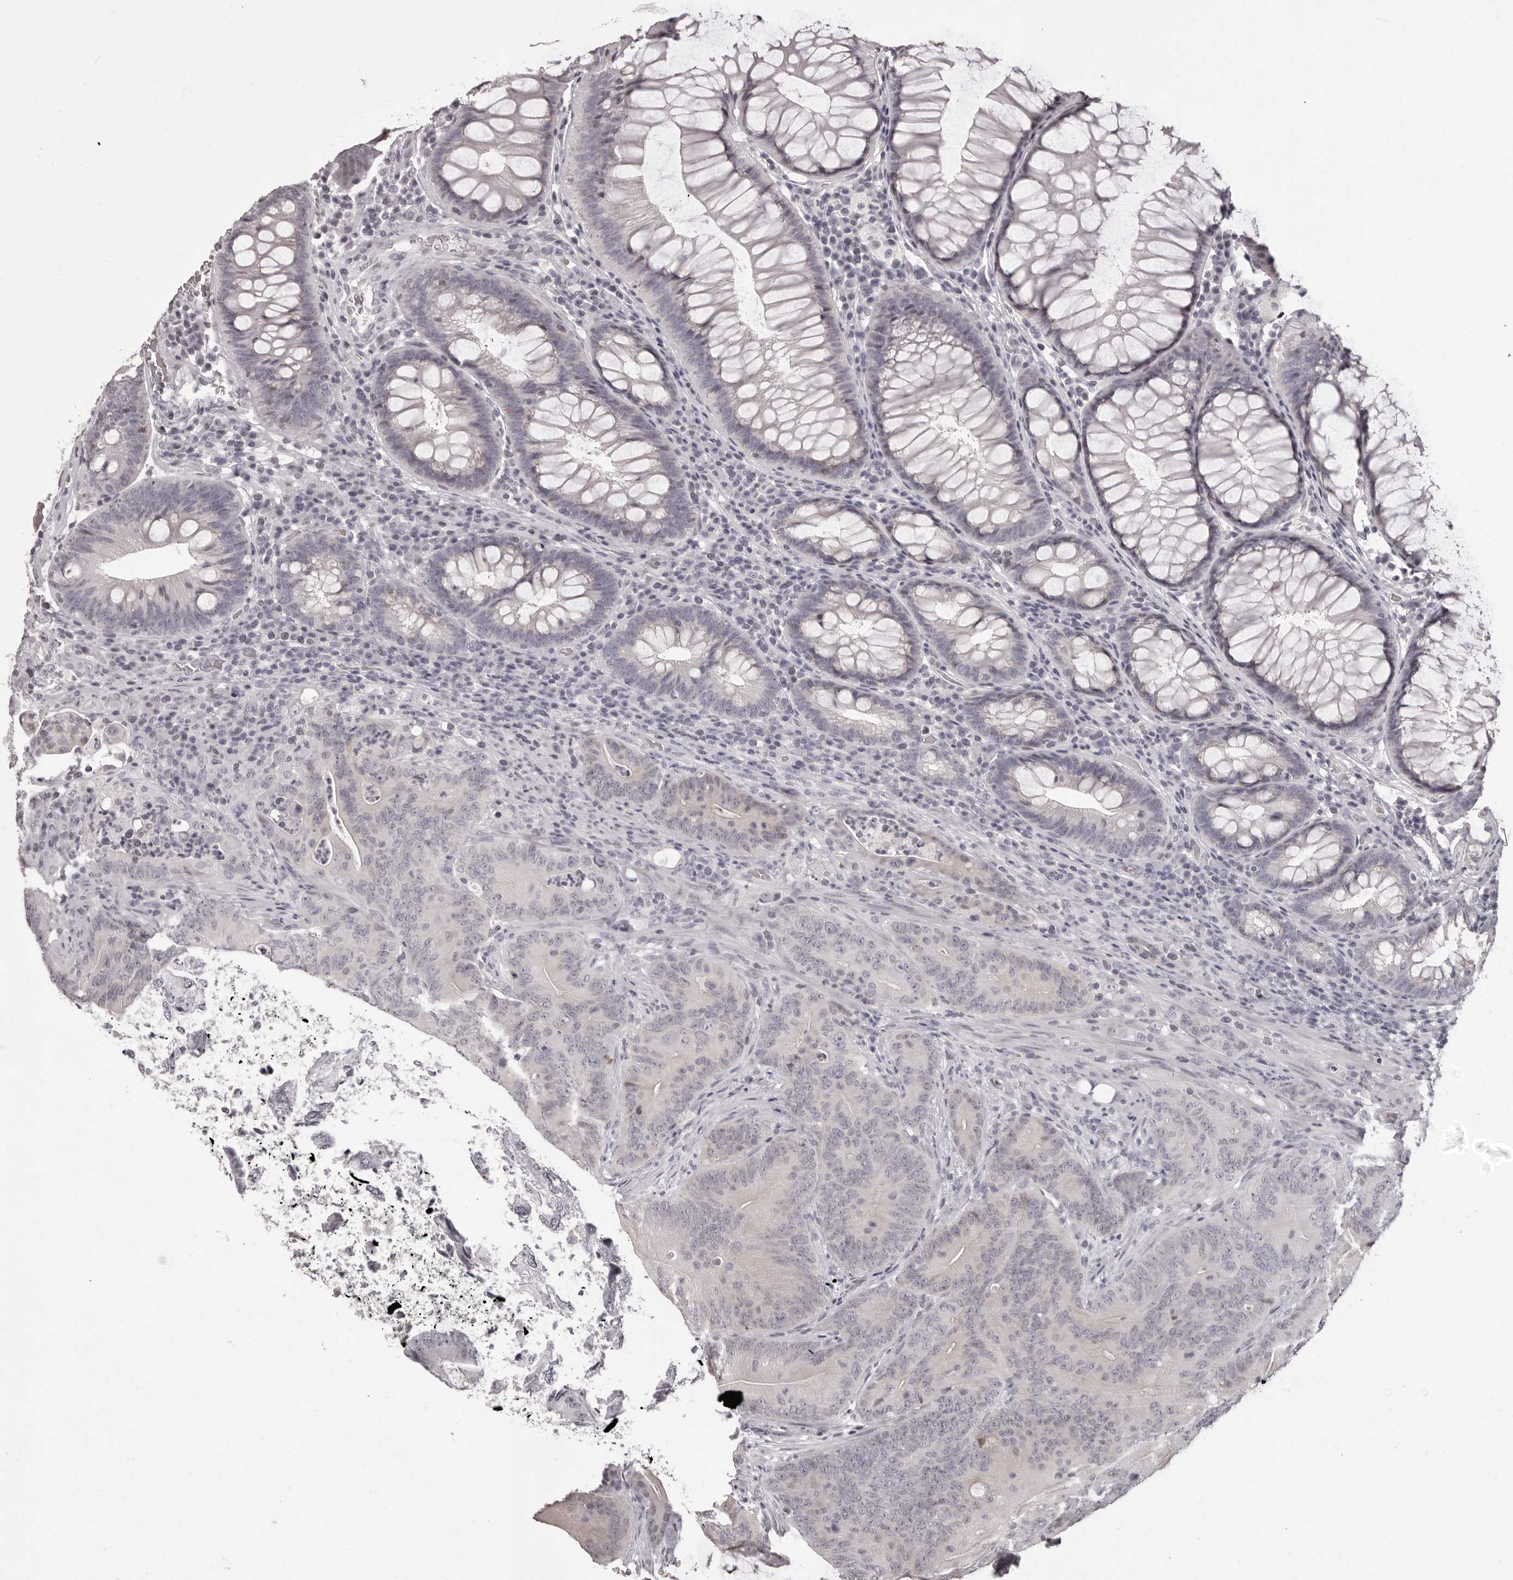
{"staining": {"intensity": "negative", "quantity": "none", "location": "none"}, "tissue": "colorectal cancer", "cell_type": "Tumor cells", "image_type": "cancer", "snomed": [{"axis": "morphology", "description": "Normal tissue, NOS"}, {"axis": "topography", "description": "Colon"}], "caption": "An image of human colorectal cancer is negative for staining in tumor cells. (Brightfield microscopy of DAB (3,3'-diaminobenzidine) immunohistochemistry at high magnification).", "gene": "C8orf74", "patient": {"sex": "female", "age": 82}}